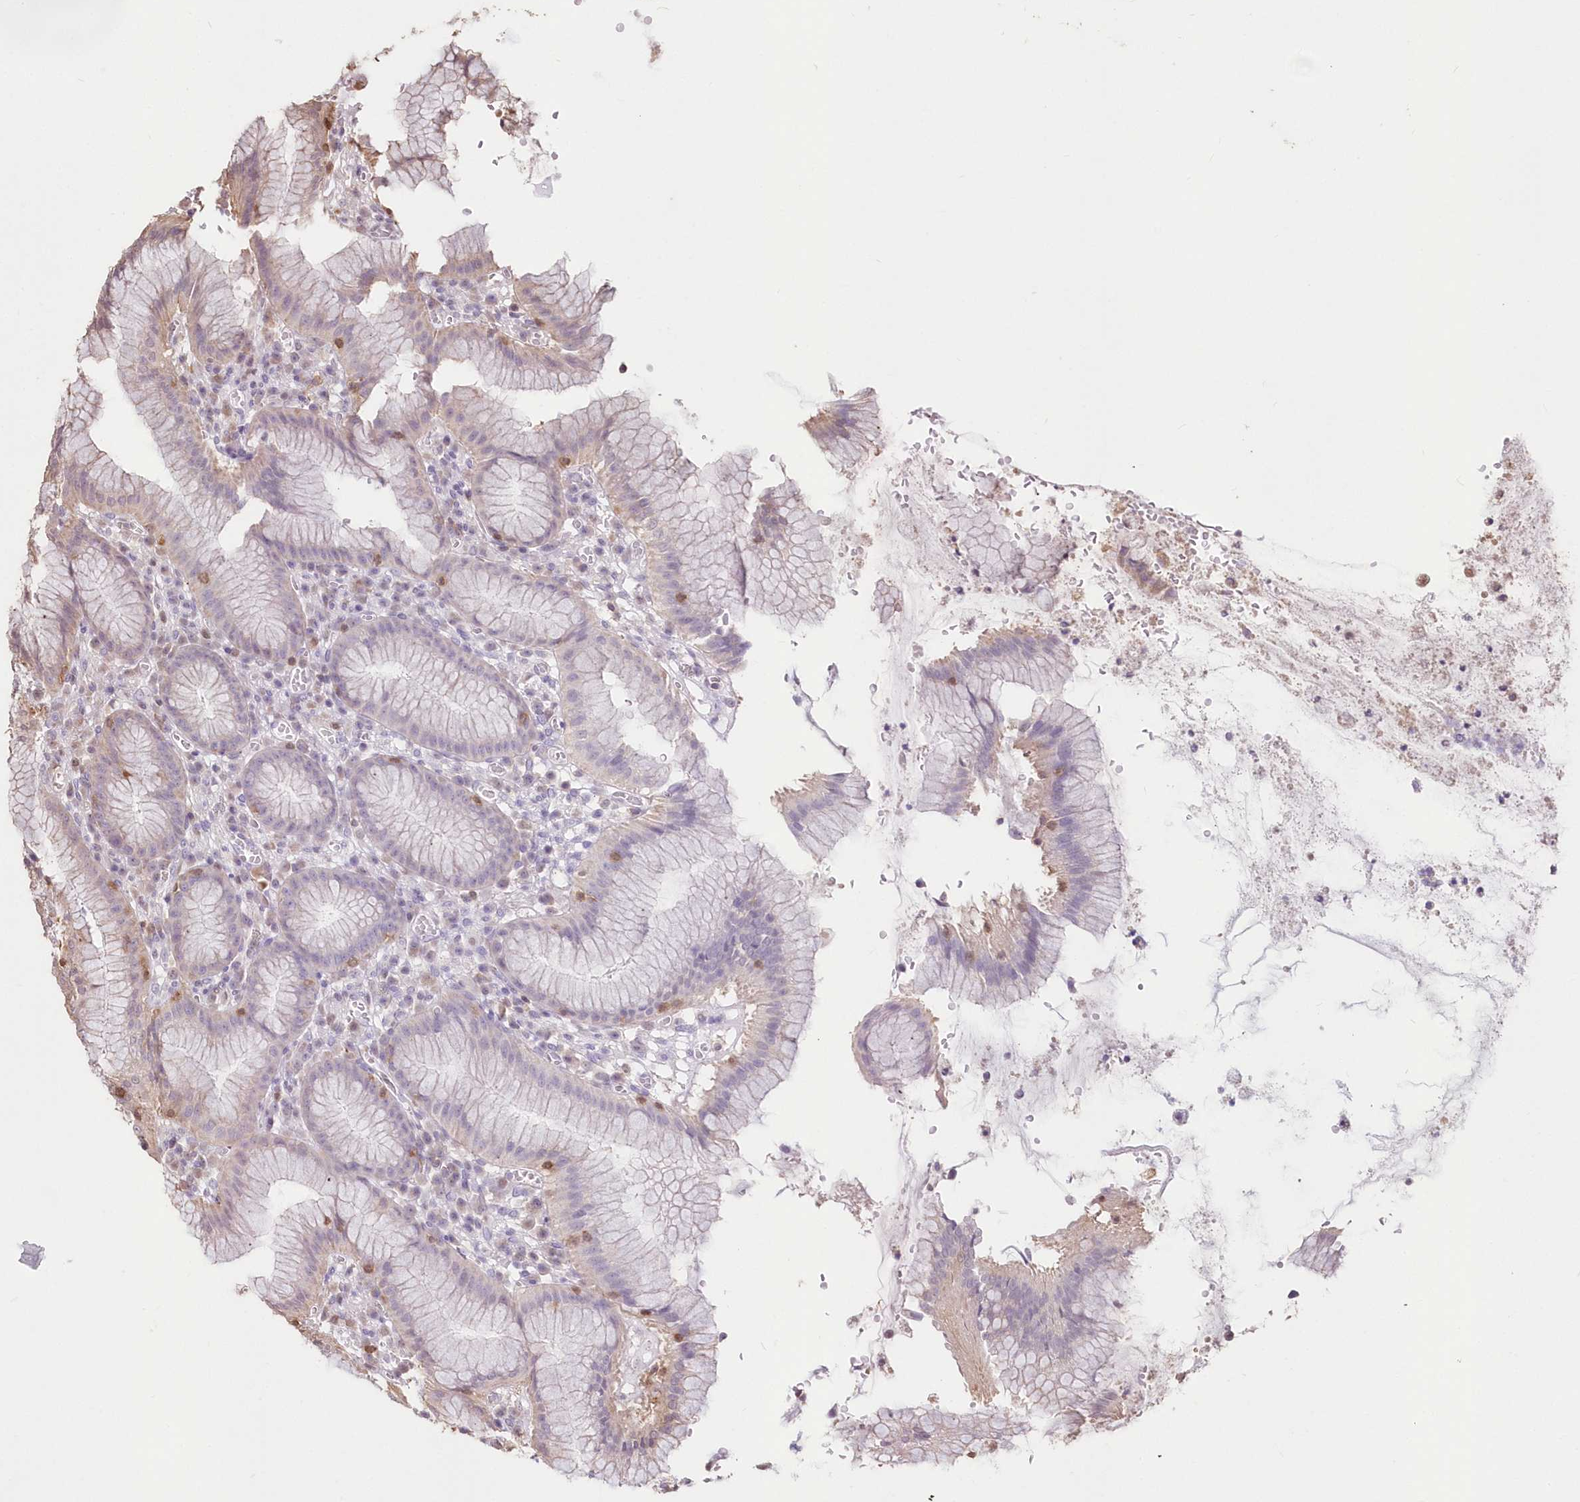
{"staining": {"intensity": "weak", "quantity": "<25%", "location": "cytoplasmic/membranous"}, "tissue": "stomach", "cell_type": "Glandular cells", "image_type": "normal", "snomed": [{"axis": "morphology", "description": "Normal tissue, NOS"}, {"axis": "topography", "description": "Stomach"}], "caption": "Immunohistochemical staining of benign human stomach exhibits no significant staining in glandular cells. Brightfield microscopy of immunohistochemistry stained with DAB (3,3'-diaminobenzidine) (brown) and hematoxylin (blue), captured at high magnification.", "gene": "STK17B", "patient": {"sex": "male", "age": 55}}